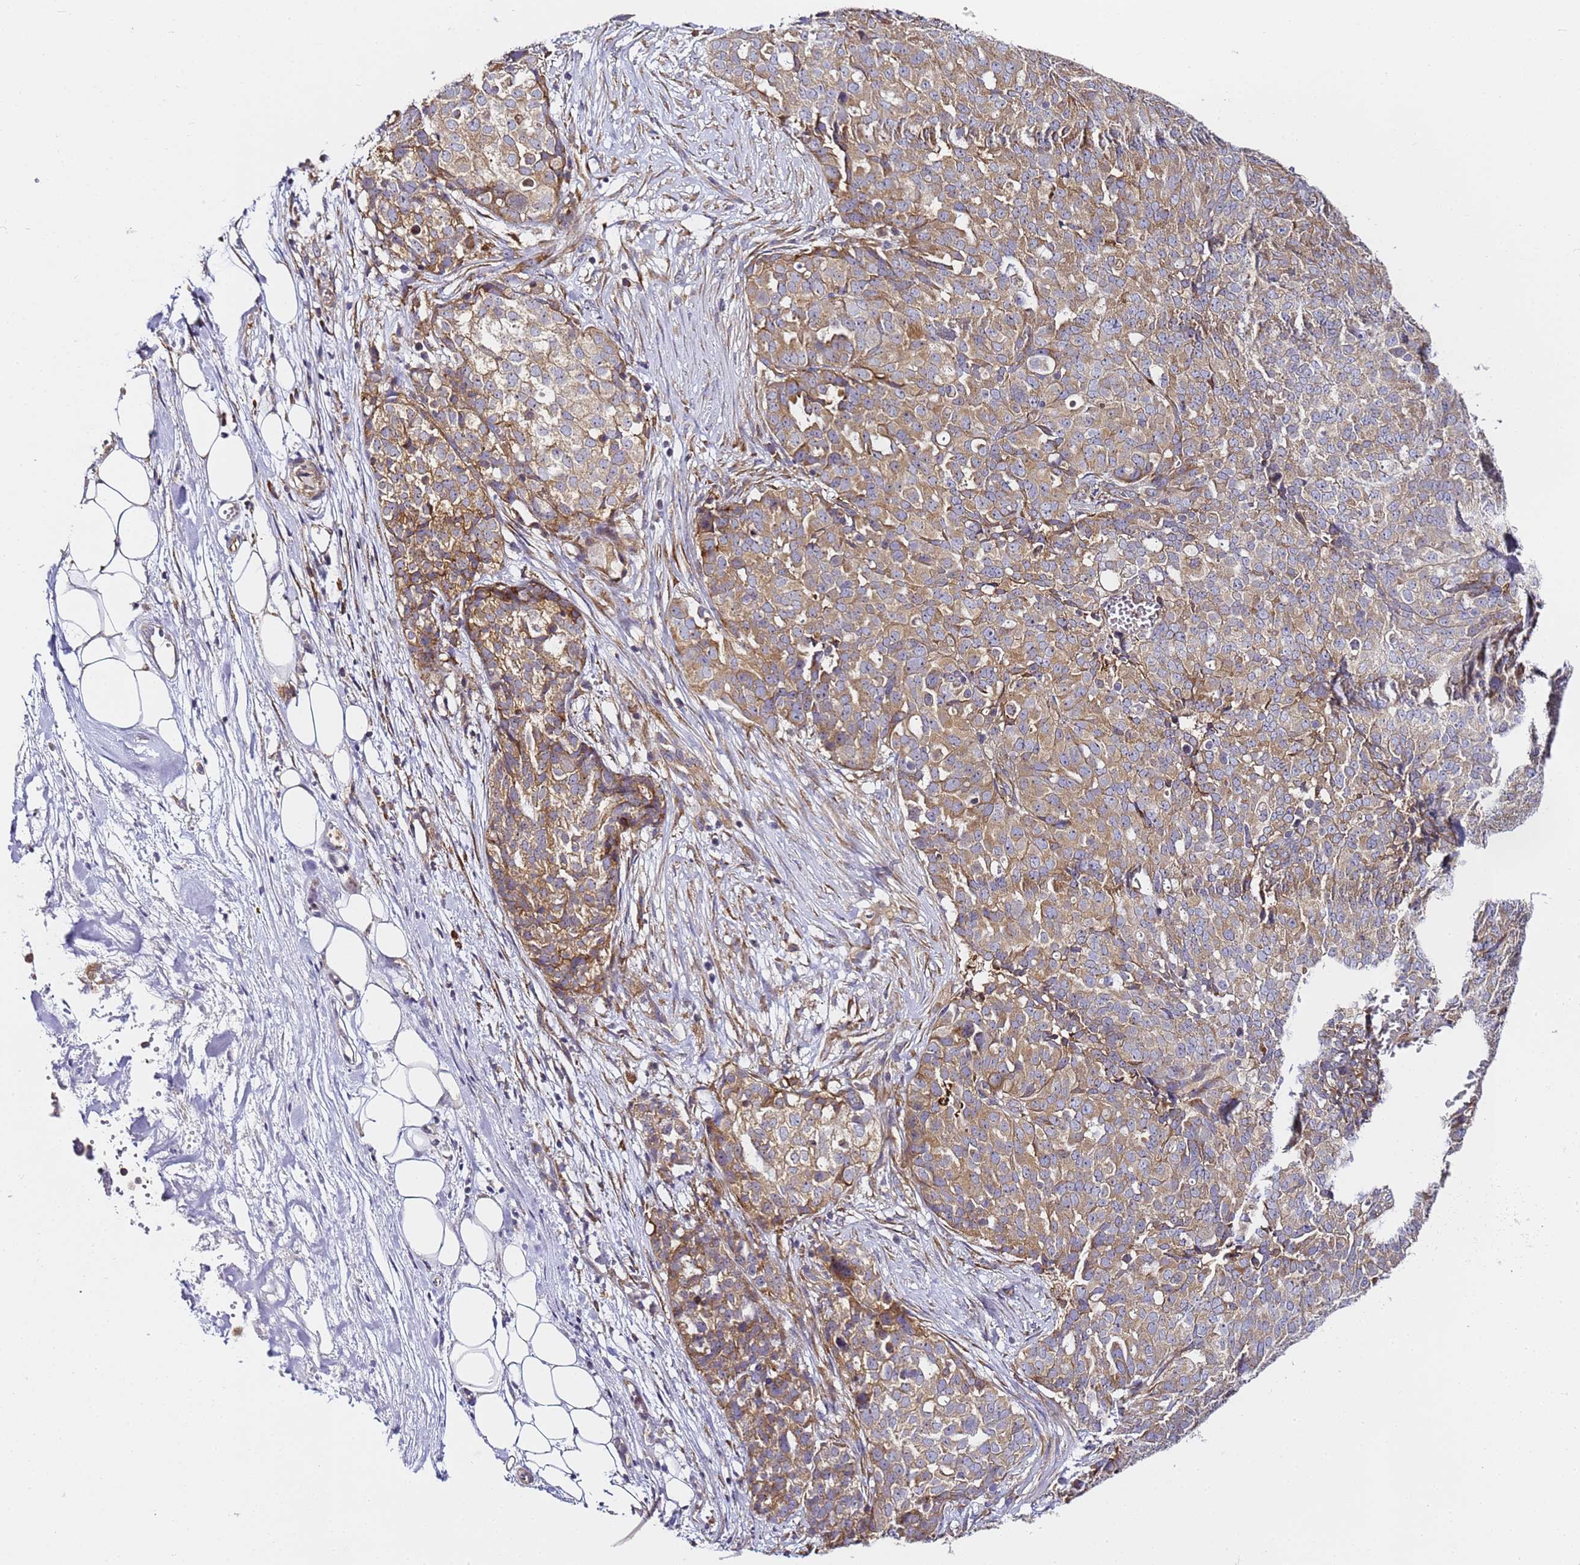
{"staining": {"intensity": "moderate", "quantity": ">75%", "location": "cytoplasmic/membranous"}, "tissue": "ovarian cancer", "cell_type": "Tumor cells", "image_type": "cancer", "snomed": [{"axis": "morphology", "description": "Cystadenocarcinoma, serous, NOS"}, {"axis": "topography", "description": "Soft tissue"}, {"axis": "topography", "description": "Ovary"}], "caption": "Tumor cells show medium levels of moderate cytoplasmic/membranous positivity in about >75% of cells in ovarian serous cystadenocarcinoma.", "gene": "RPL13A", "patient": {"sex": "female", "age": 57}}